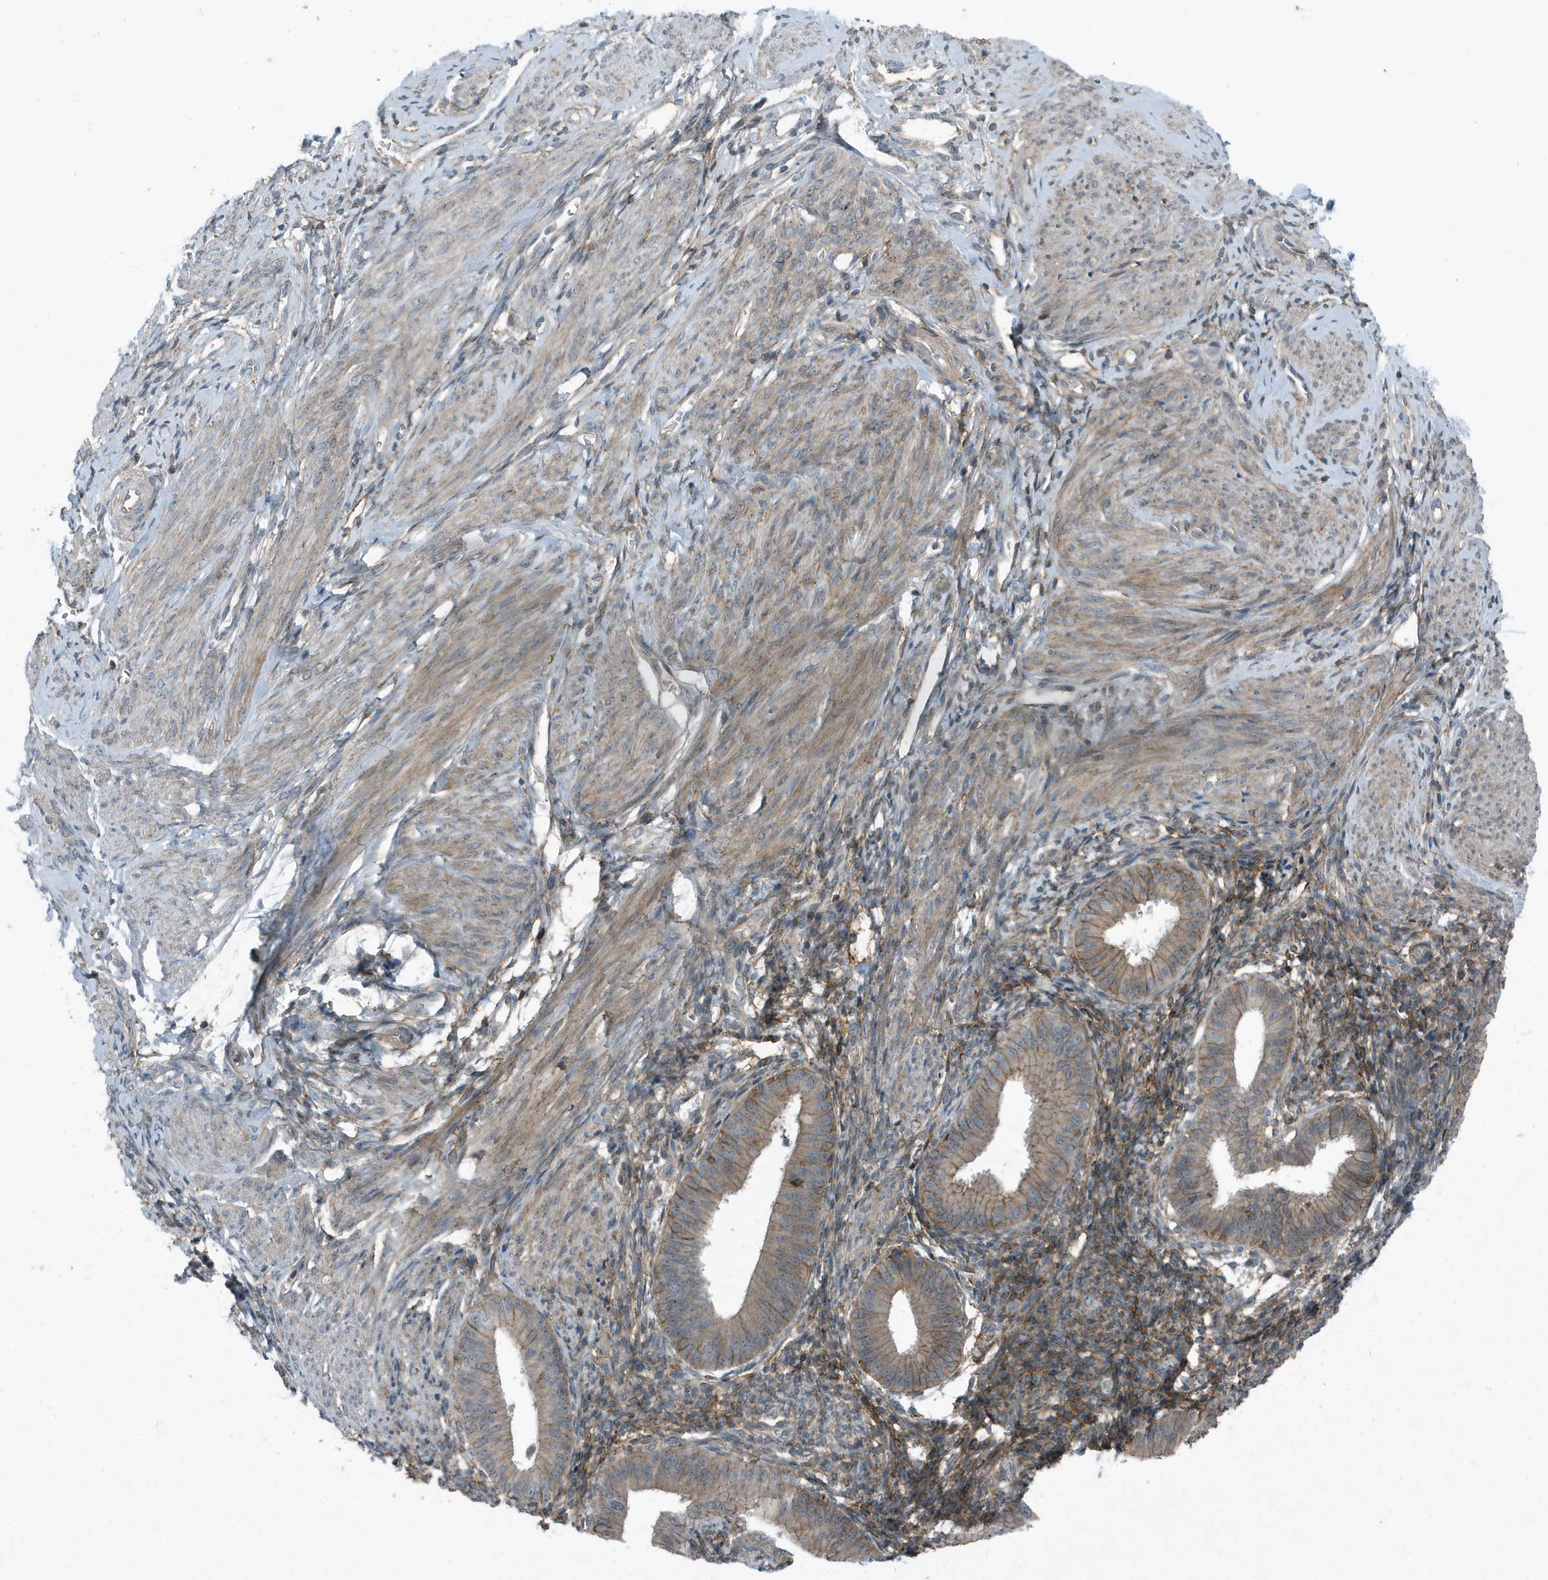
{"staining": {"intensity": "moderate", "quantity": "<25%", "location": "cytoplasmic/membranous"}, "tissue": "endometrium", "cell_type": "Cells in endometrial stroma", "image_type": "normal", "snomed": [{"axis": "morphology", "description": "Normal tissue, NOS"}, {"axis": "topography", "description": "Uterus"}, {"axis": "topography", "description": "Endometrium"}], "caption": "Cells in endometrial stroma demonstrate moderate cytoplasmic/membranous staining in approximately <25% of cells in normal endometrium.", "gene": "DAPP1", "patient": {"sex": "female", "age": 48}}